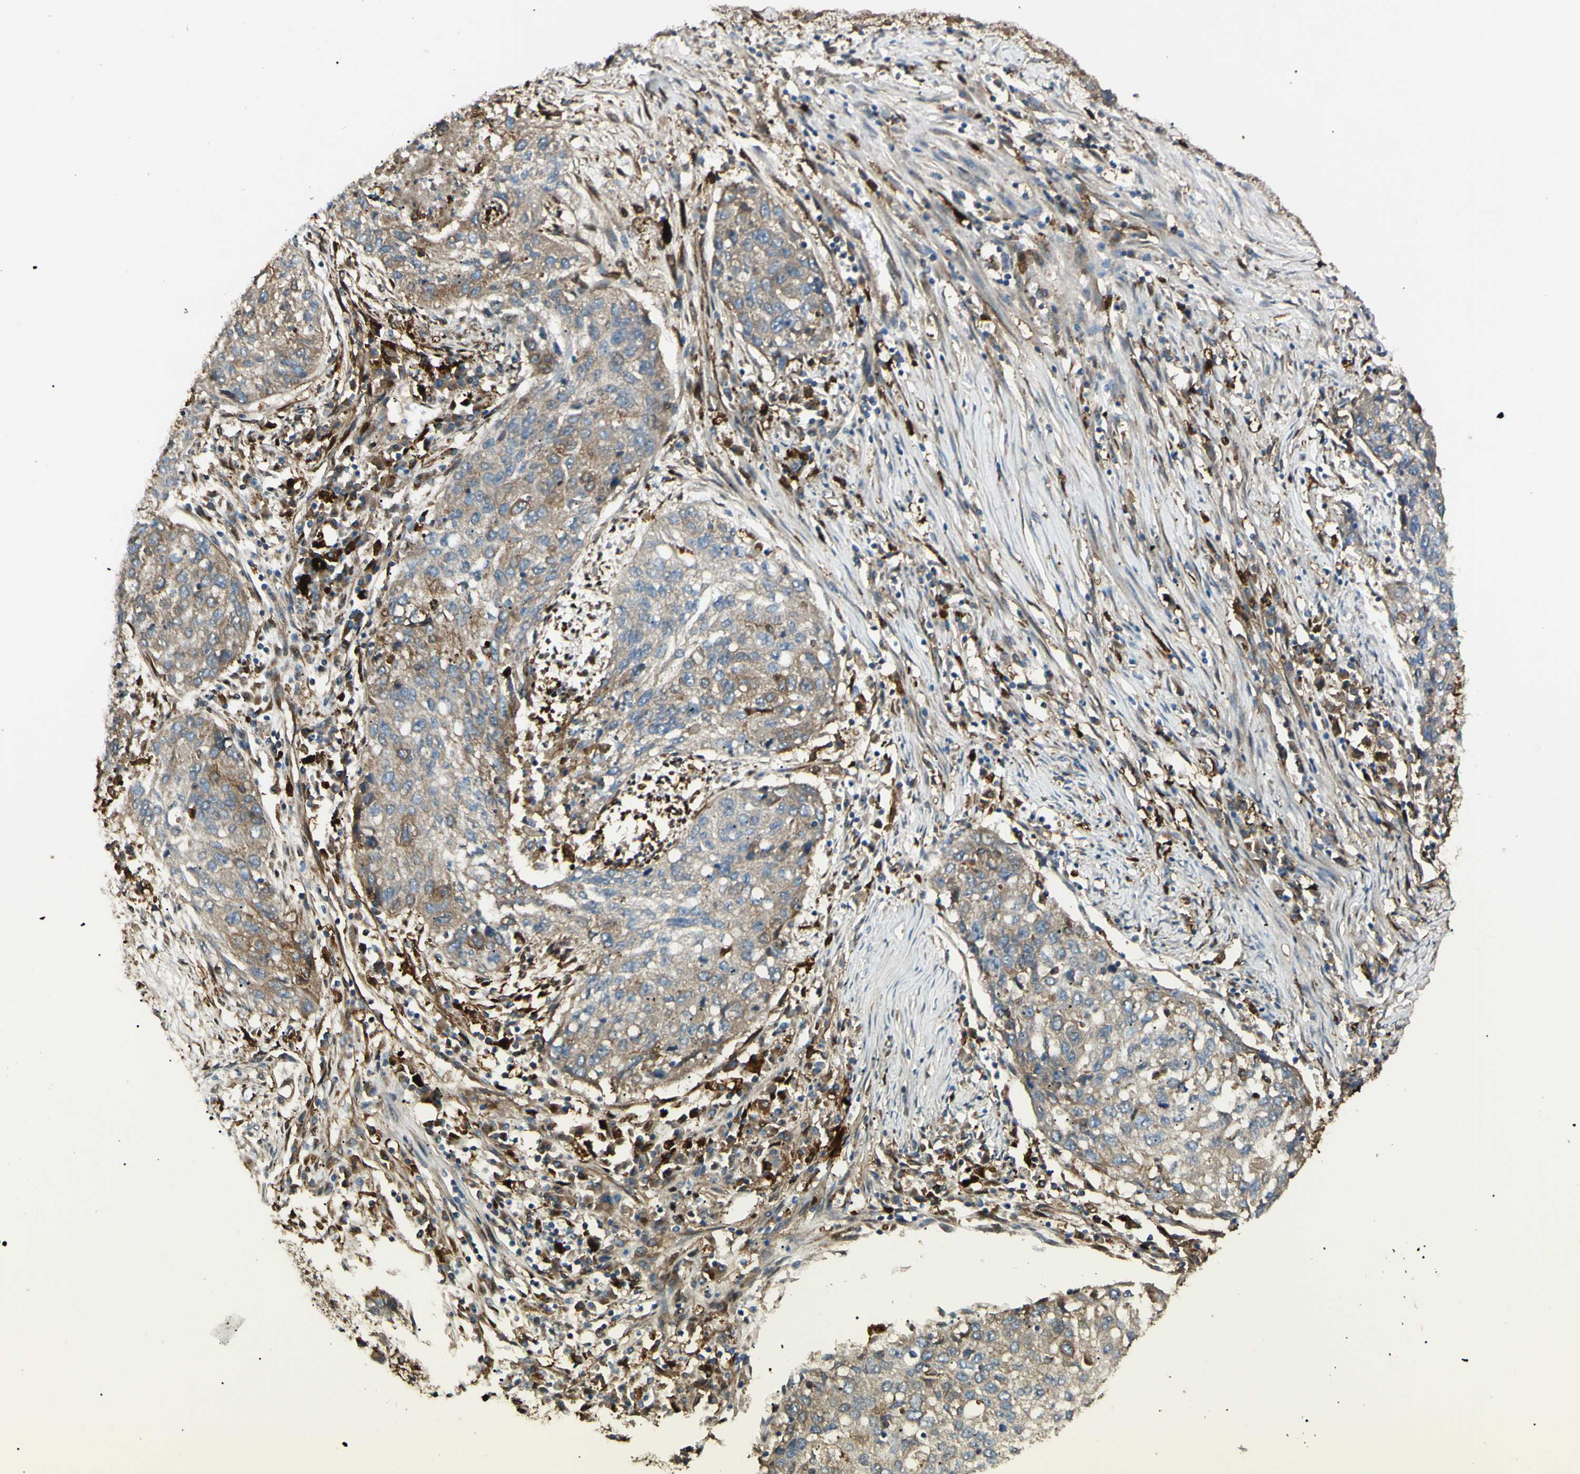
{"staining": {"intensity": "weak", "quantity": ">75%", "location": "cytoplasmic/membranous"}, "tissue": "lung cancer", "cell_type": "Tumor cells", "image_type": "cancer", "snomed": [{"axis": "morphology", "description": "Squamous cell carcinoma, NOS"}, {"axis": "topography", "description": "Lung"}], "caption": "IHC of human lung cancer reveals low levels of weak cytoplasmic/membranous positivity in approximately >75% of tumor cells.", "gene": "PTPN12", "patient": {"sex": "female", "age": 63}}